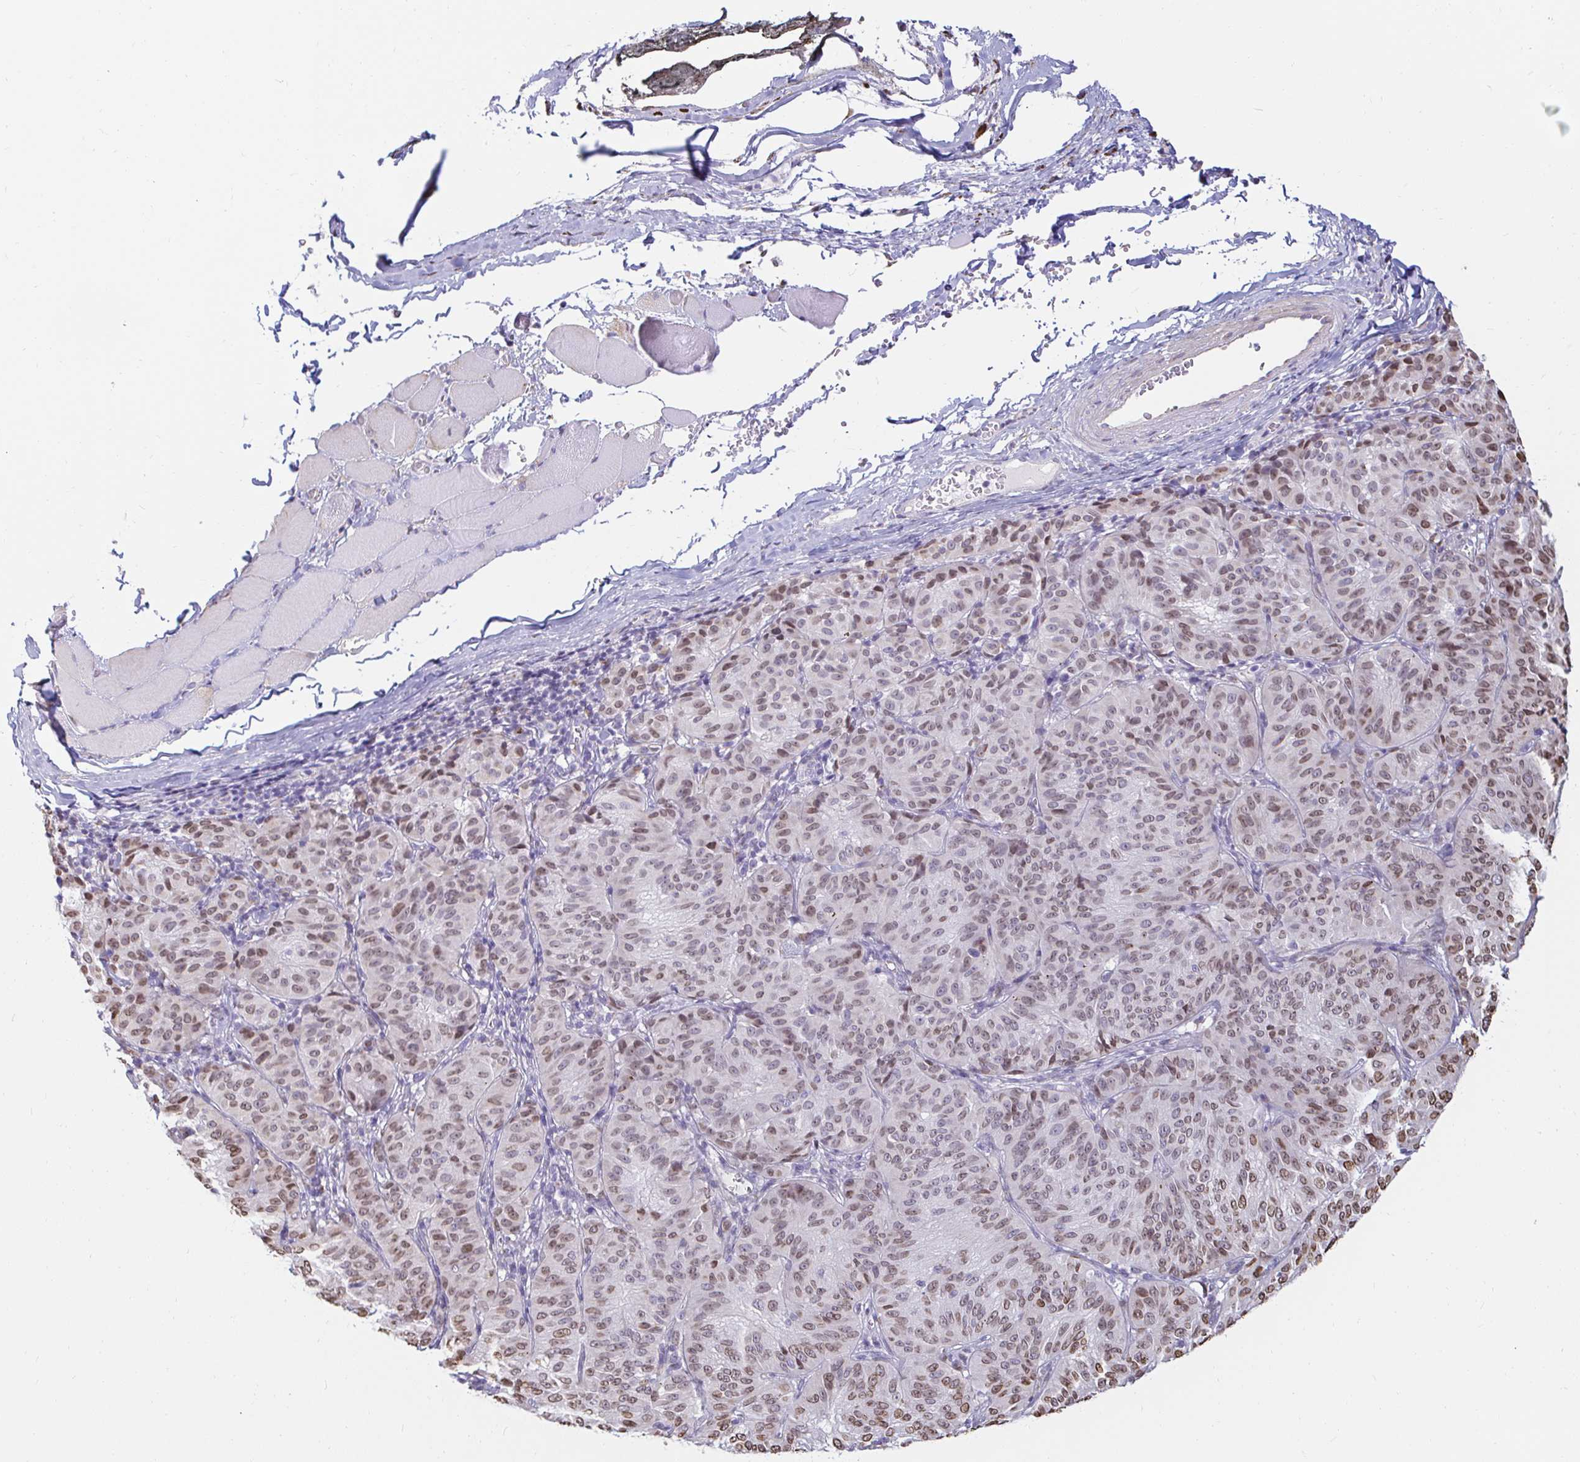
{"staining": {"intensity": "moderate", "quantity": "25%-75%", "location": "nuclear"}, "tissue": "melanoma", "cell_type": "Tumor cells", "image_type": "cancer", "snomed": [{"axis": "morphology", "description": "Malignant melanoma, NOS"}, {"axis": "topography", "description": "Skin"}], "caption": "This image demonstrates immunohistochemistry (IHC) staining of melanoma, with medium moderate nuclear expression in about 25%-75% of tumor cells.", "gene": "CAPSL", "patient": {"sex": "female", "age": 72}}